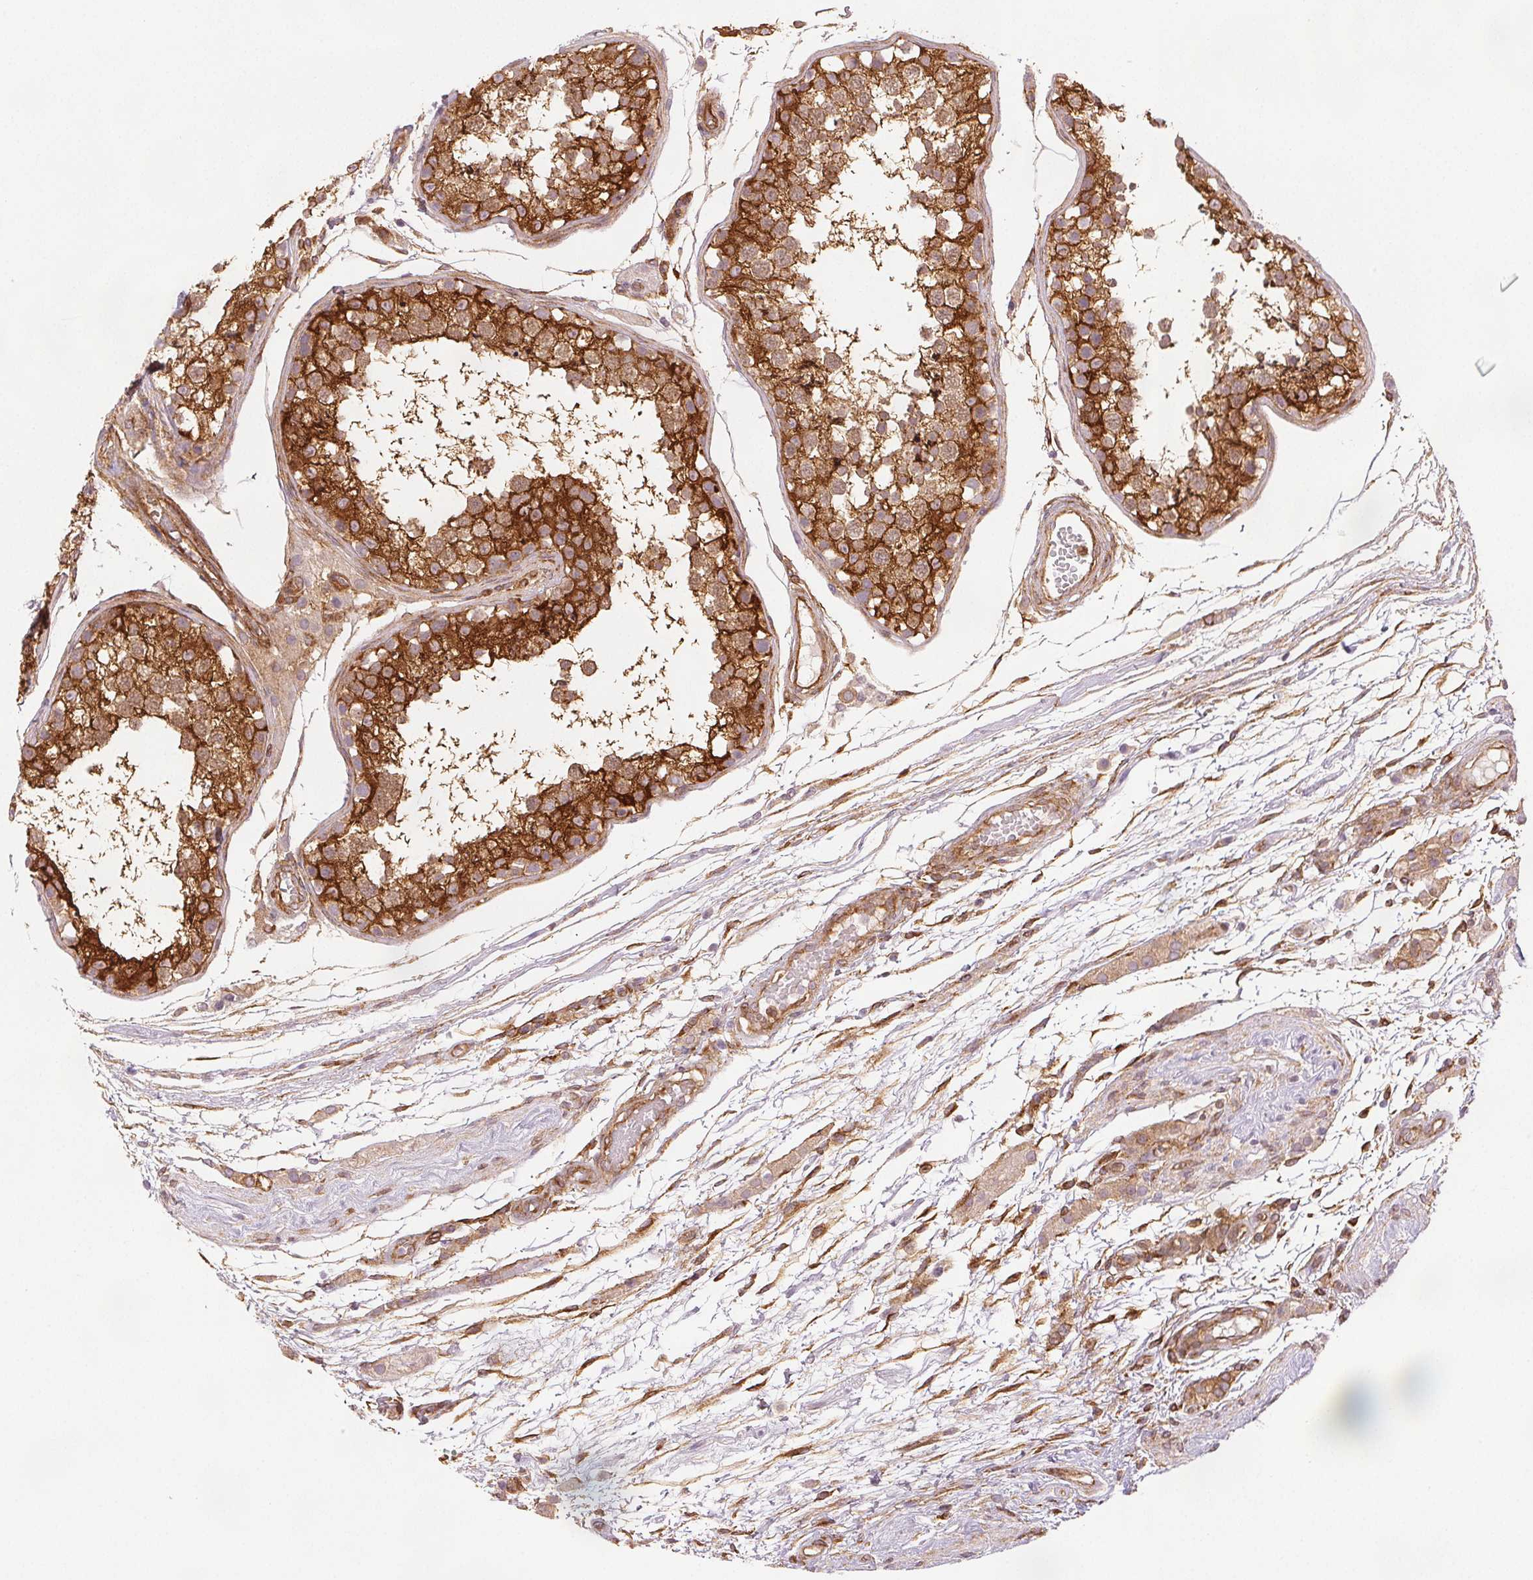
{"staining": {"intensity": "strong", "quantity": ">75%", "location": "cytoplasmic/membranous"}, "tissue": "testis", "cell_type": "Cells in seminiferous ducts", "image_type": "normal", "snomed": [{"axis": "morphology", "description": "Normal tissue, NOS"}, {"axis": "morphology", "description": "Seminoma, NOS"}, {"axis": "topography", "description": "Testis"}], "caption": "Immunohistochemistry photomicrograph of unremarkable human testis stained for a protein (brown), which reveals high levels of strong cytoplasmic/membranous positivity in approximately >75% of cells in seminiferous ducts.", "gene": "DIAPH2", "patient": {"sex": "male", "age": 29}}